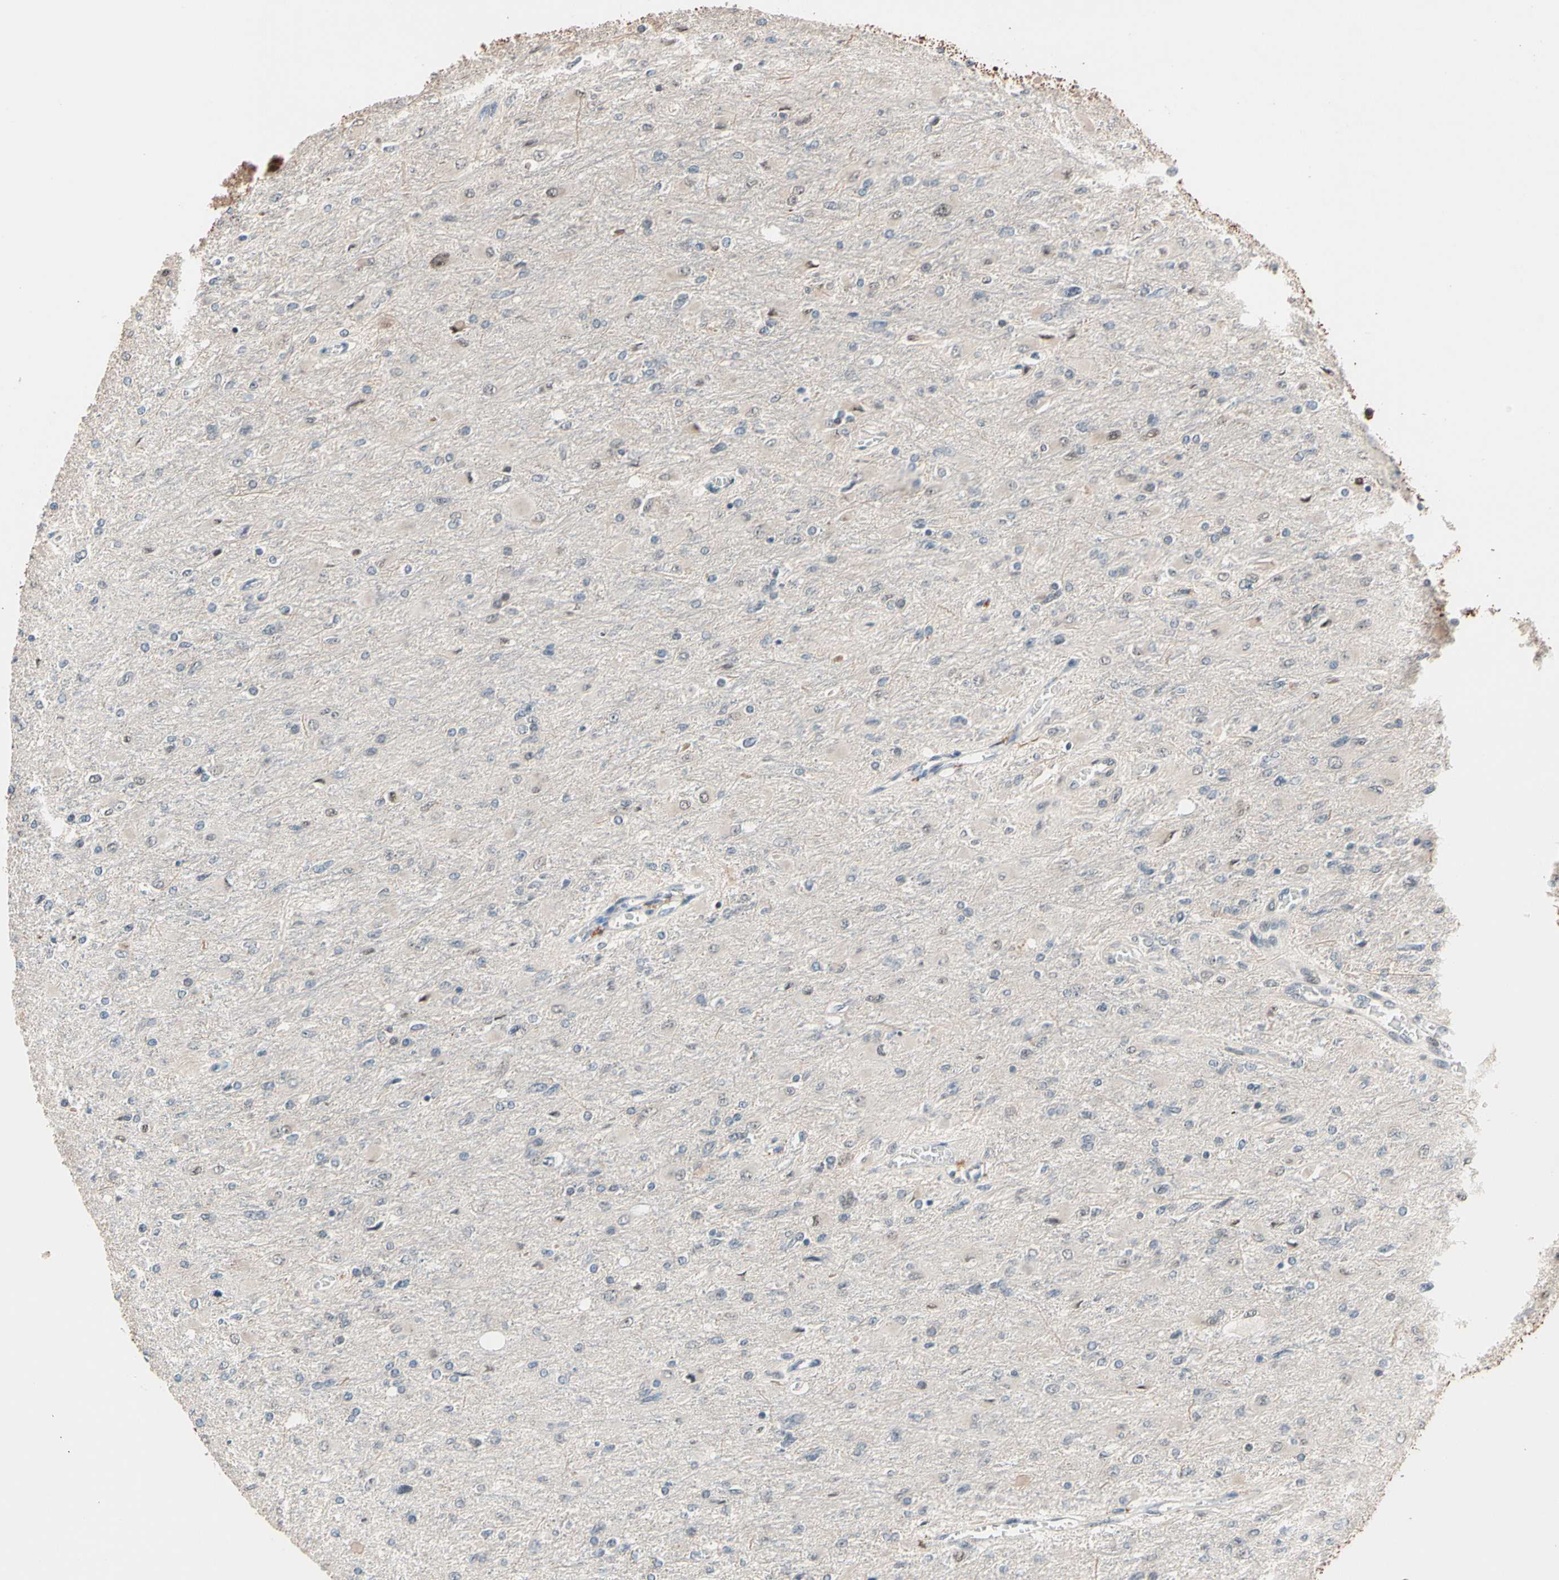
{"staining": {"intensity": "weak", "quantity": "<25%", "location": "cytoplasmic/membranous,nuclear"}, "tissue": "glioma", "cell_type": "Tumor cells", "image_type": "cancer", "snomed": [{"axis": "morphology", "description": "Glioma, malignant, High grade"}, {"axis": "topography", "description": "Cerebral cortex"}], "caption": "This is an immunohistochemistry micrograph of glioma. There is no expression in tumor cells.", "gene": "NGEF", "patient": {"sex": "female", "age": 36}}